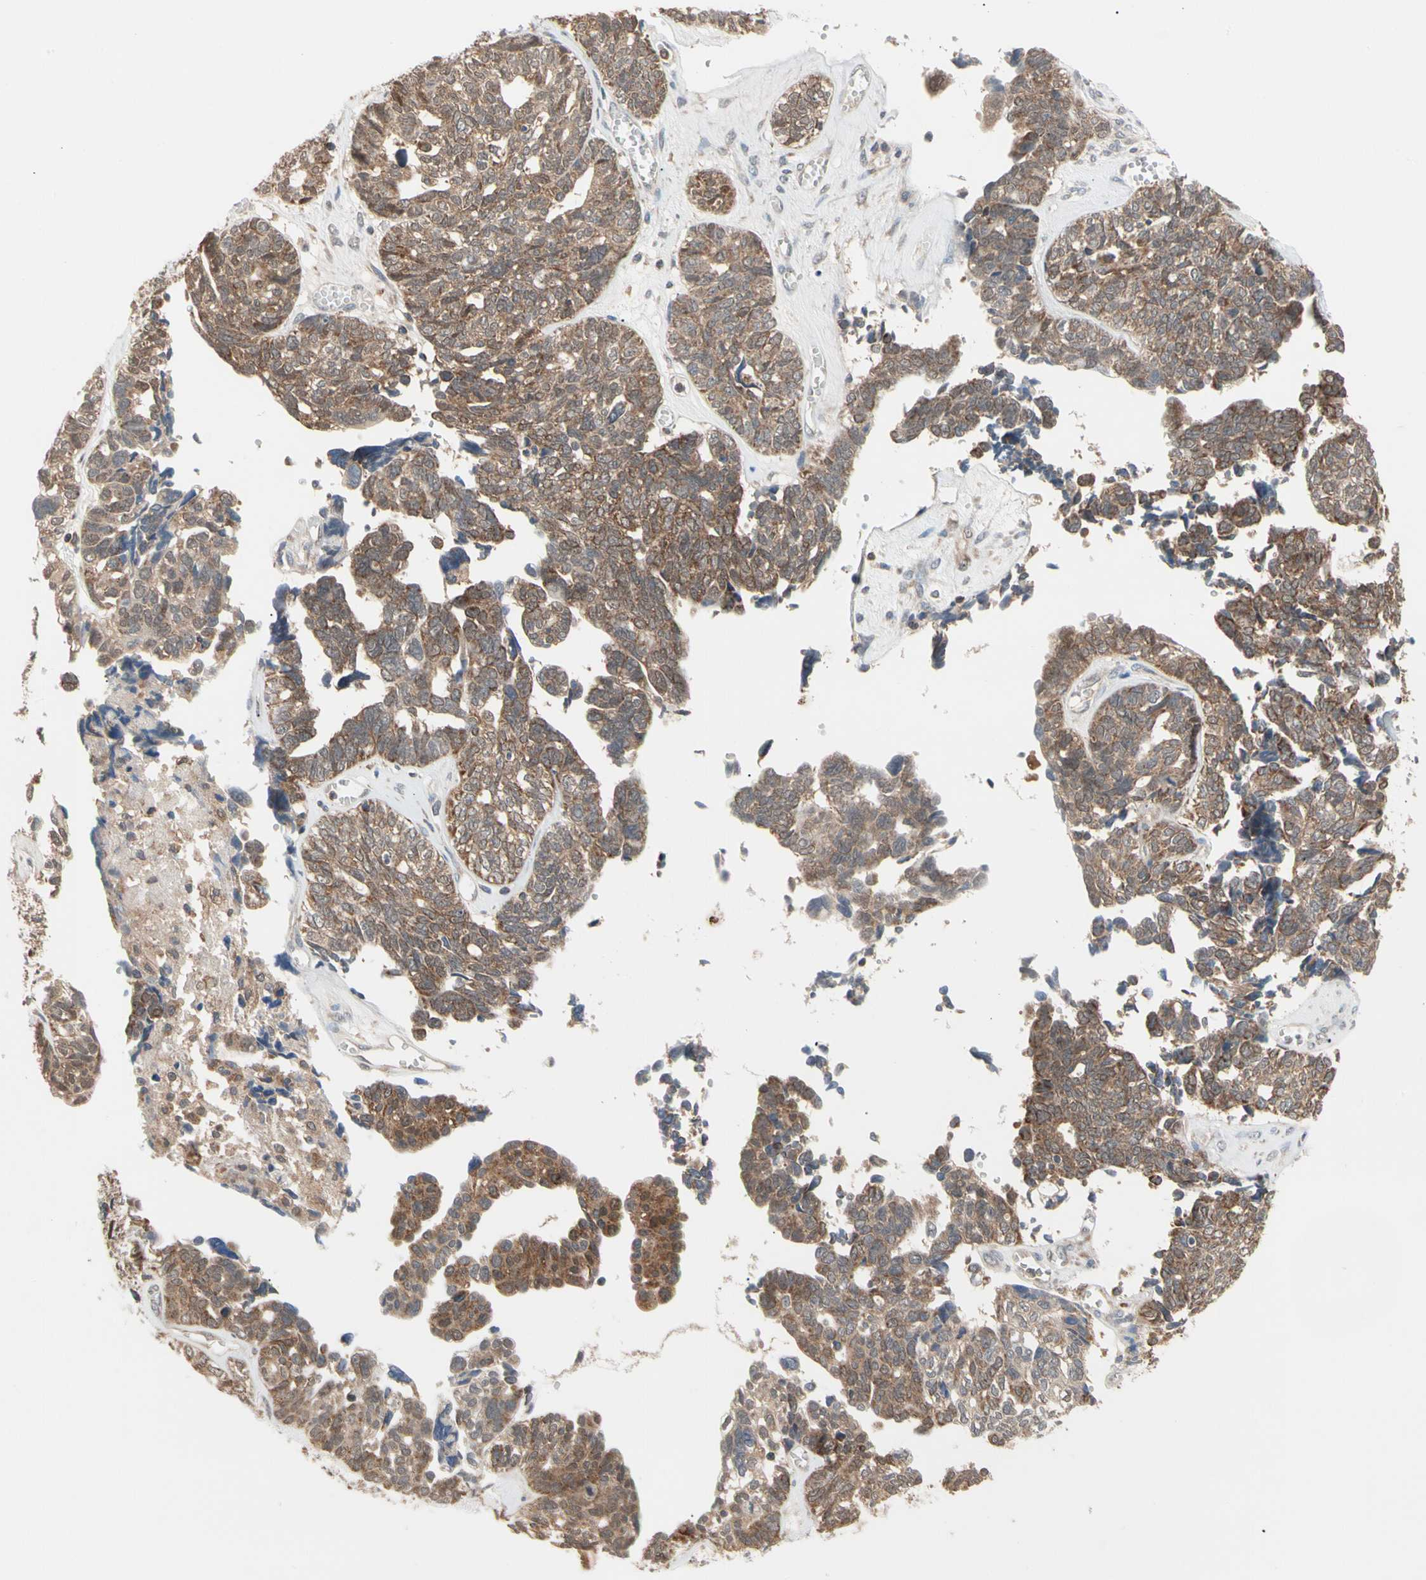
{"staining": {"intensity": "moderate", "quantity": ">75%", "location": "cytoplasmic/membranous"}, "tissue": "ovarian cancer", "cell_type": "Tumor cells", "image_type": "cancer", "snomed": [{"axis": "morphology", "description": "Cystadenocarcinoma, serous, NOS"}, {"axis": "topography", "description": "Ovary"}], "caption": "Protein expression by immunohistochemistry (IHC) demonstrates moderate cytoplasmic/membranous expression in approximately >75% of tumor cells in ovarian cancer. Using DAB (3,3'-diaminobenzidine) (brown) and hematoxylin (blue) stains, captured at high magnification using brightfield microscopy.", "gene": "MTHFS", "patient": {"sex": "female", "age": 79}}